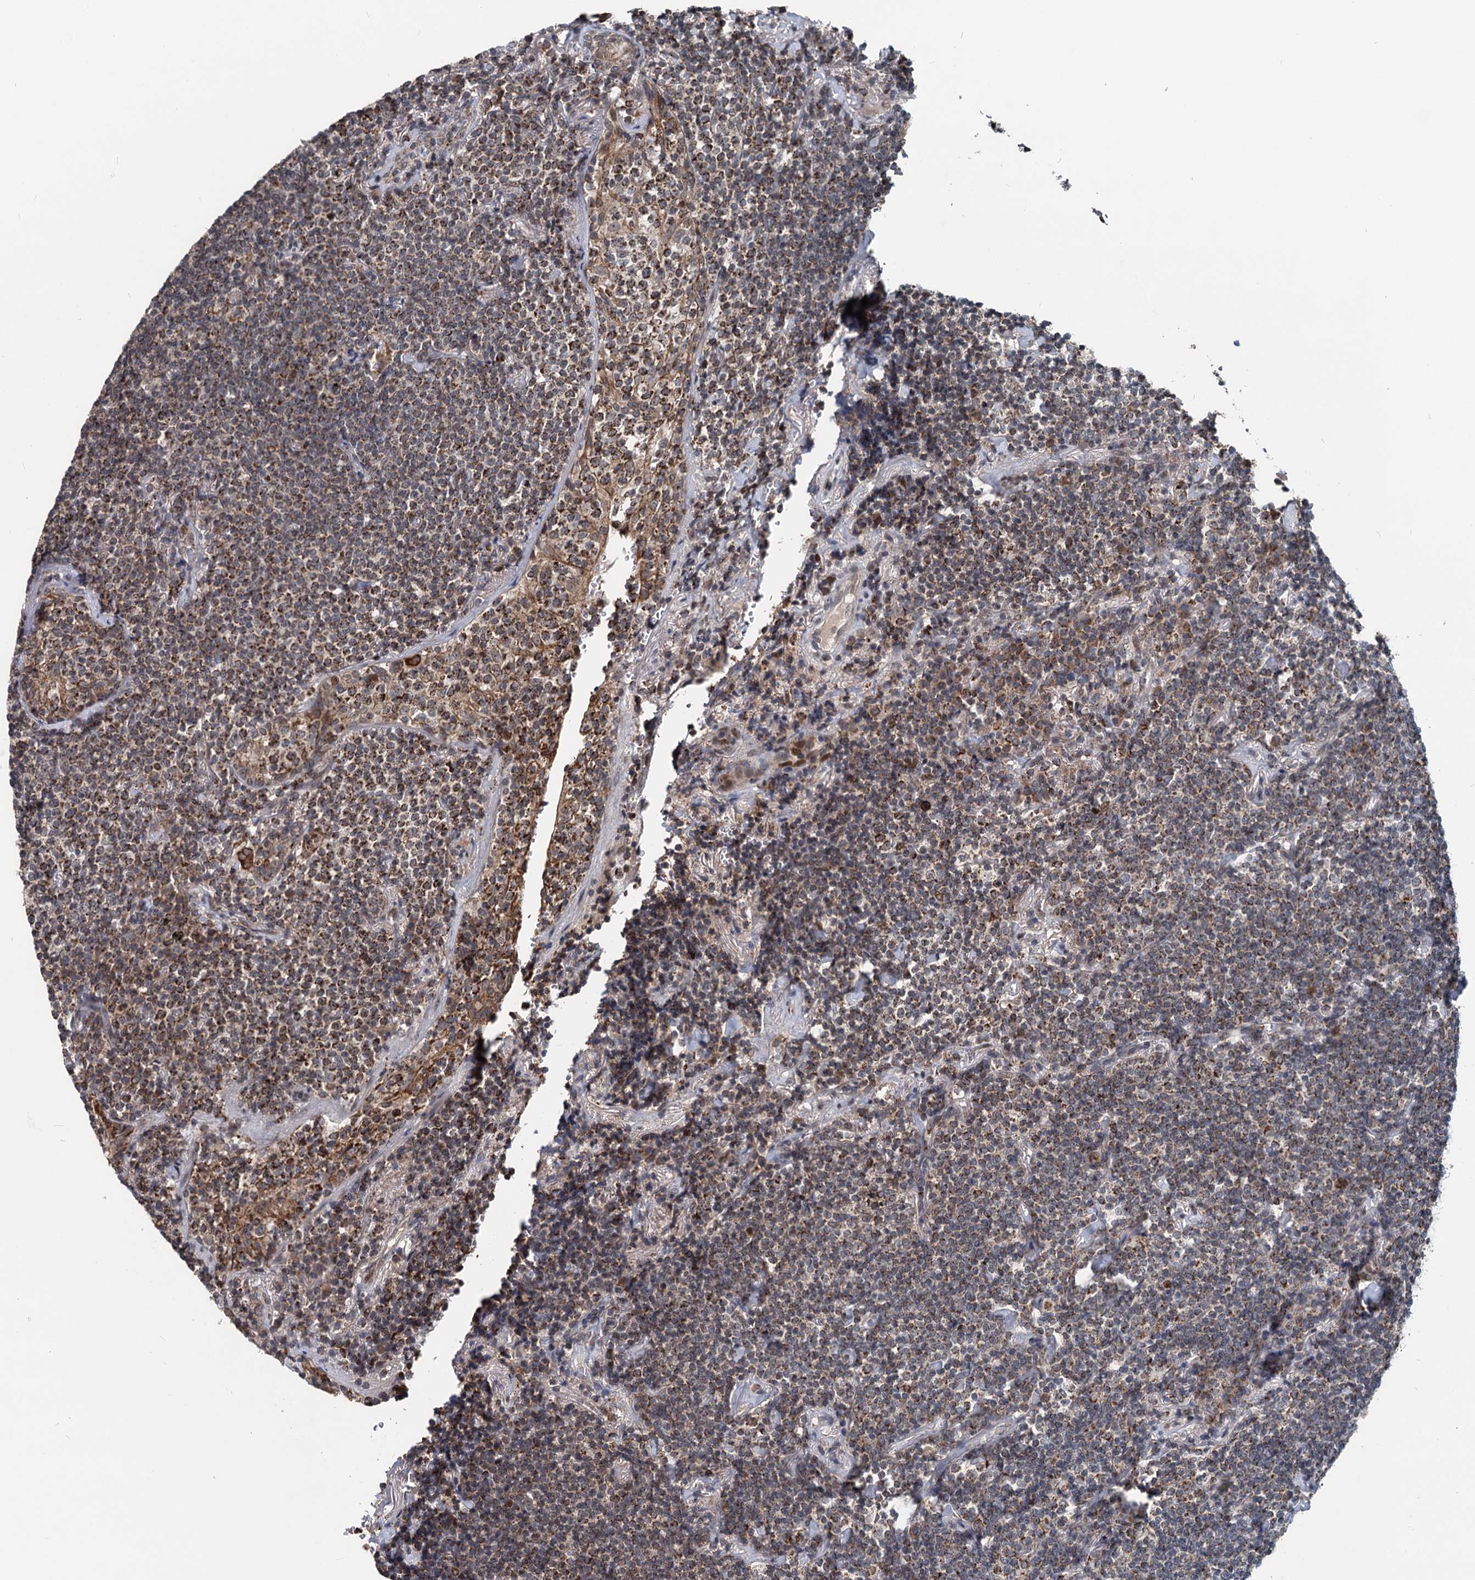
{"staining": {"intensity": "moderate", "quantity": "25%-75%", "location": "cytoplasmic/membranous"}, "tissue": "lymphoma", "cell_type": "Tumor cells", "image_type": "cancer", "snomed": [{"axis": "morphology", "description": "Malignant lymphoma, non-Hodgkin's type, Low grade"}, {"axis": "topography", "description": "Lung"}], "caption": "Lymphoma stained with a protein marker exhibits moderate staining in tumor cells.", "gene": "RITA1", "patient": {"sex": "female", "age": 71}}